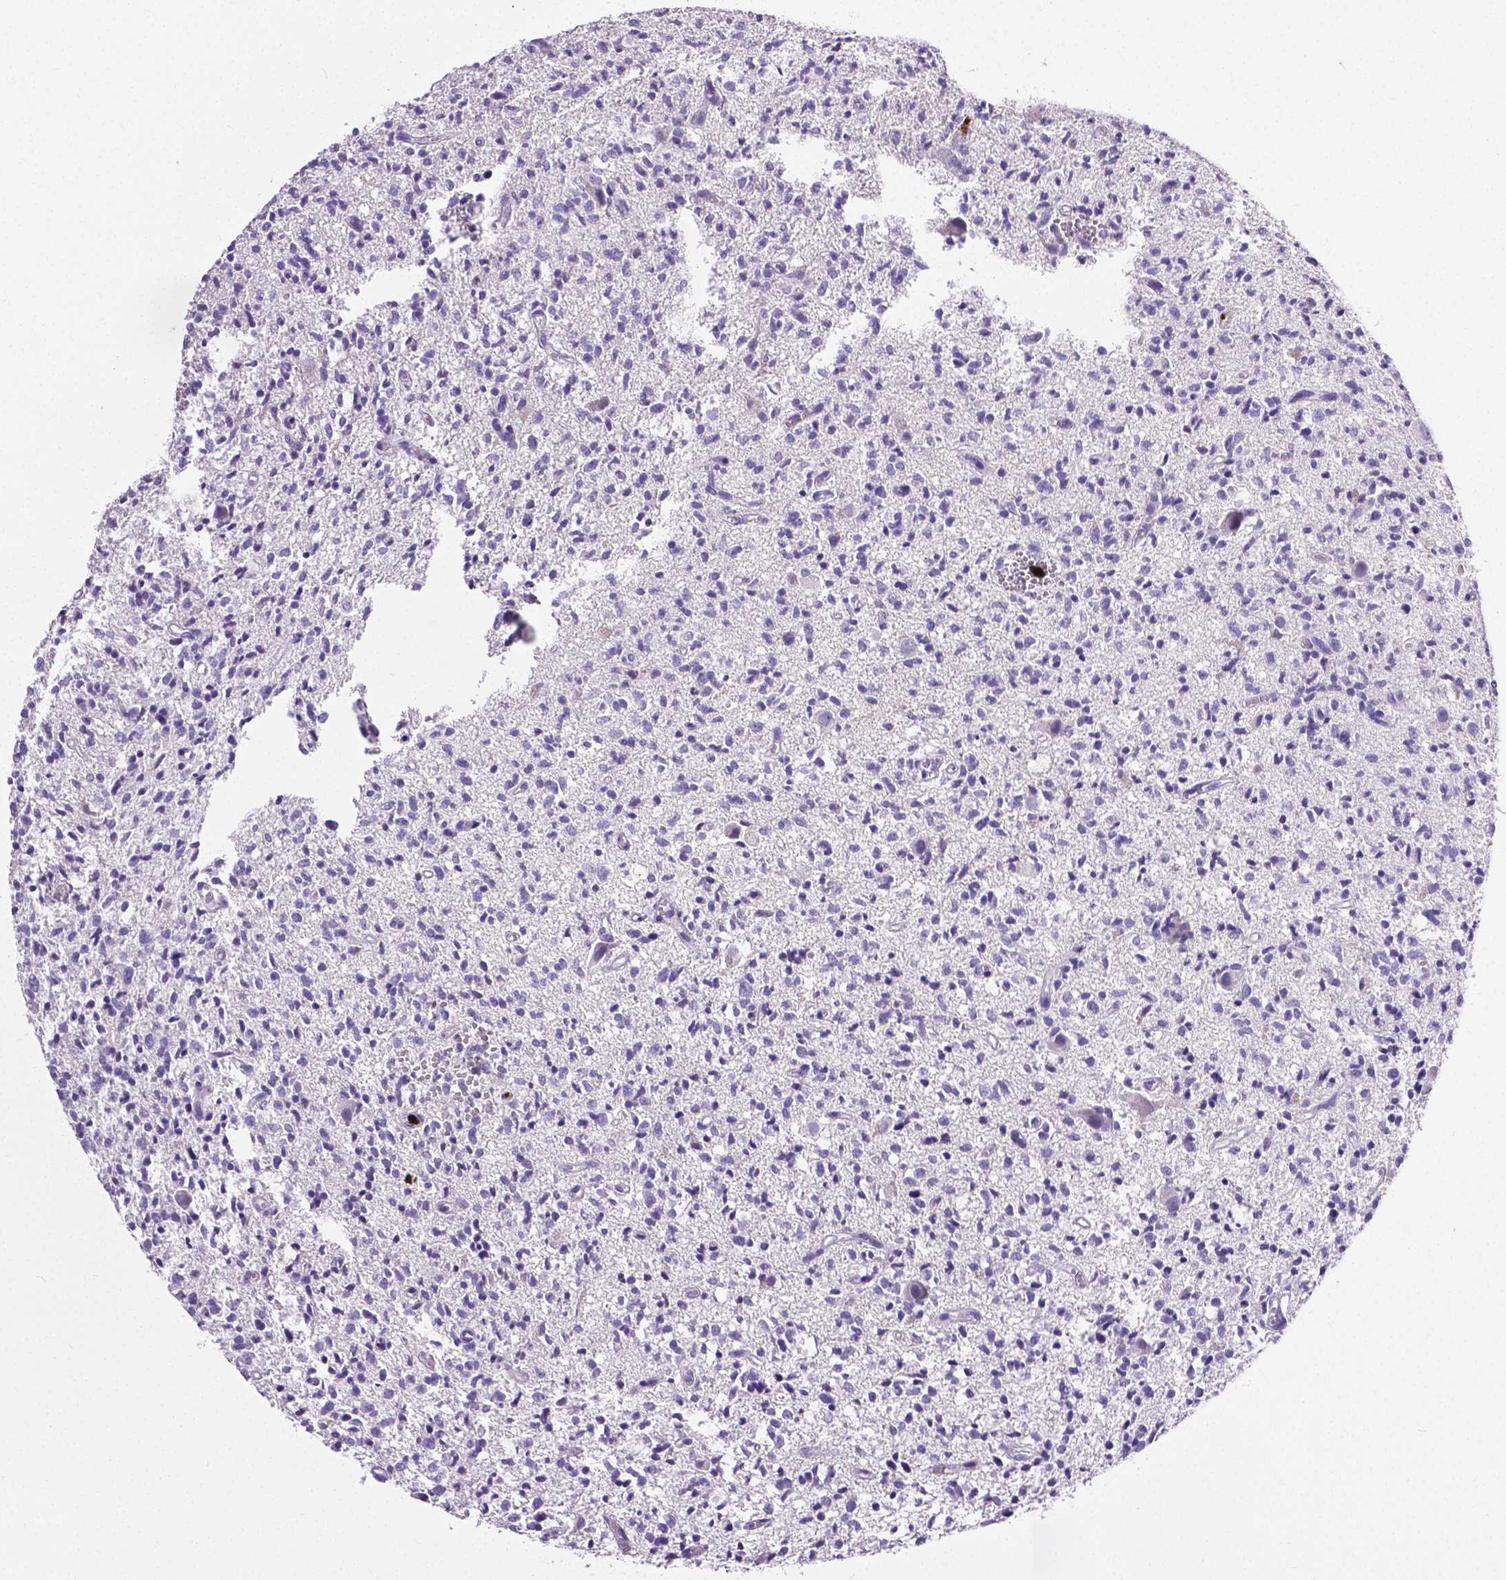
{"staining": {"intensity": "negative", "quantity": "none", "location": "none"}, "tissue": "glioma", "cell_type": "Tumor cells", "image_type": "cancer", "snomed": [{"axis": "morphology", "description": "Glioma, malignant, Low grade"}, {"axis": "topography", "description": "Brain"}], "caption": "There is no significant positivity in tumor cells of malignant low-grade glioma. (Immunohistochemistry, brightfield microscopy, high magnification).", "gene": "MMP9", "patient": {"sex": "male", "age": 64}}